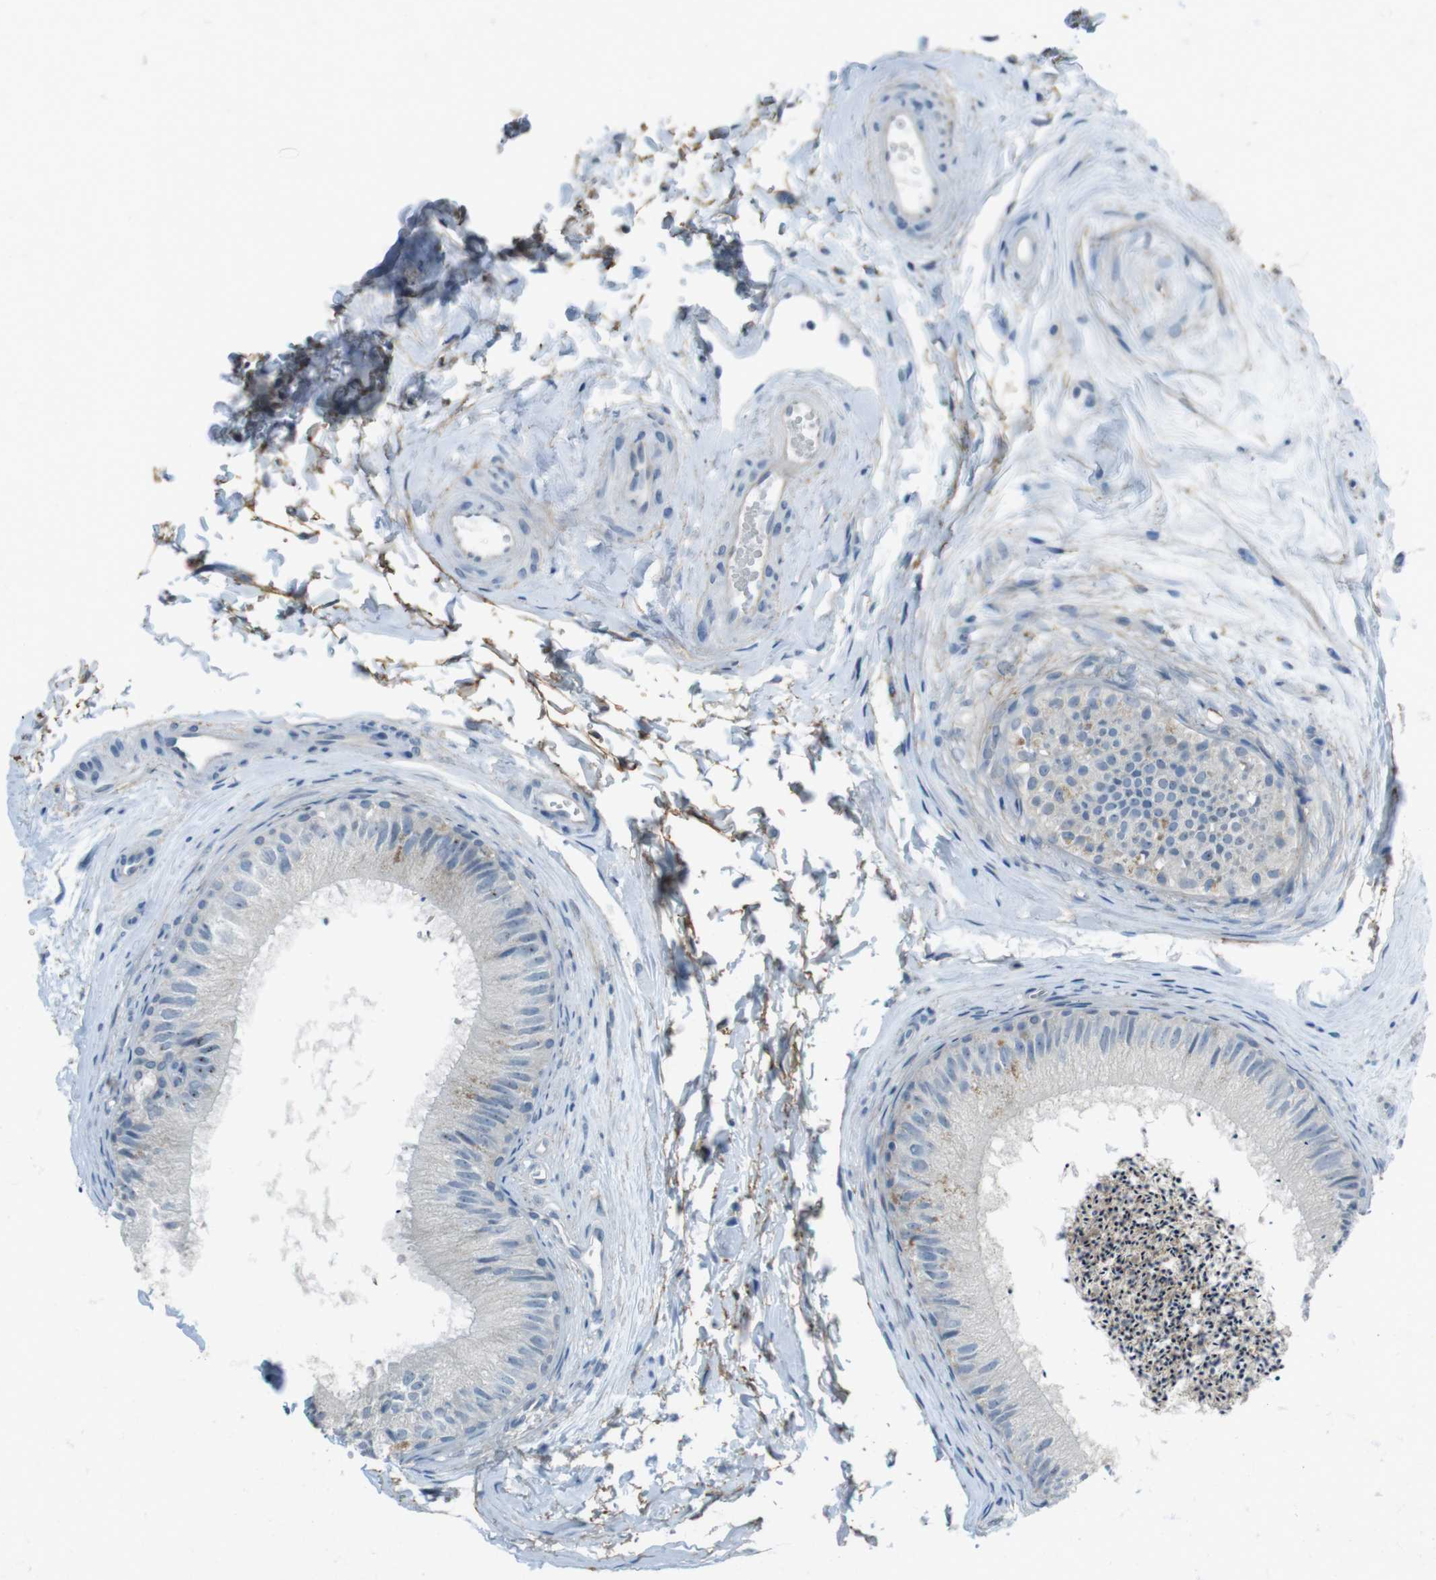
{"staining": {"intensity": "moderate", "quantity": "<25%", "location": "cytoplasmic/membranous"}, "tissue": "epididymis", "cell_type": "Glandular cells", "image_type": "normal", "snomed": [{"axis": "morphology", "description": "Normal tissue, NOS"}, {"axis": "topography", "description": "Epididymis"}], "caption": "An IHC image of benign tissue is shown. Protein staining in brown shows moderate cytoplasmic/membranous positivity in epididymis within glandular cells. (DAB (3,3'-diaminobenzidine) IHC, brown staining for protein, blue staining for nuclei).", "gene": "ENTPD7", "patient": {"sex": "male", "age": 56}}